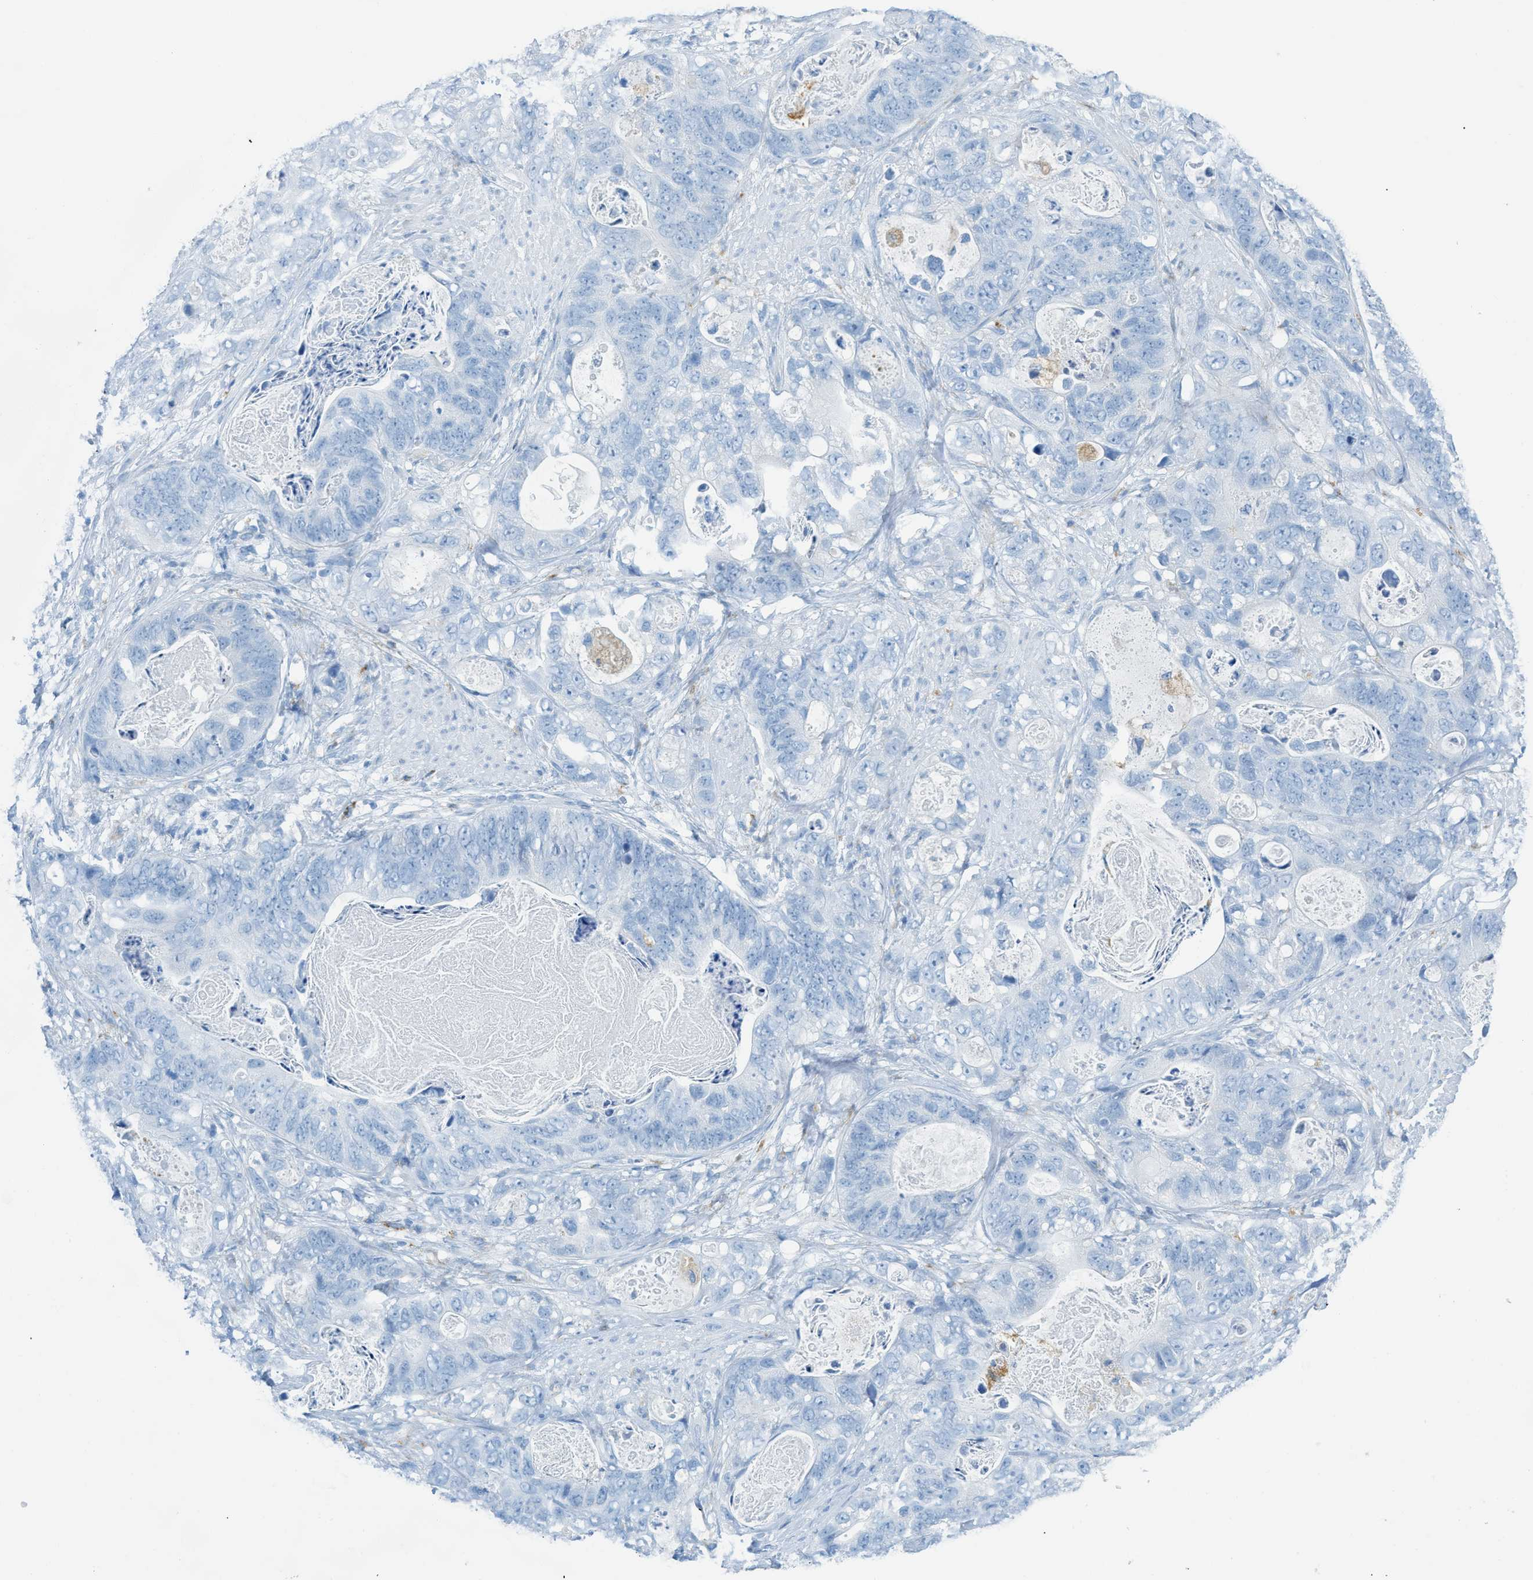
{"staining": {"intensity": "negative", "quantity": "none", "location": "none"}, "tissue": "stomach cancer", "cell_type": "Tumor cells", "image_type": "cancer", "snomed": [{"axis": "morphology", "description": "Adenocarcinoma, NOS"}, {"axis": "topography", "description": "Stomach"}], "caption": "The immunohistochemistry micrograph has no significant expression in tumor cells of stomach adenocarcinoma tissue. The staining is performed using DAB (3,3'-diaminobenzidine) brown chromogen with nuclei counter-stained in using hematoxylin.", "gene": "C21orf62", "patient": {"sex": "female", "age": 89}}